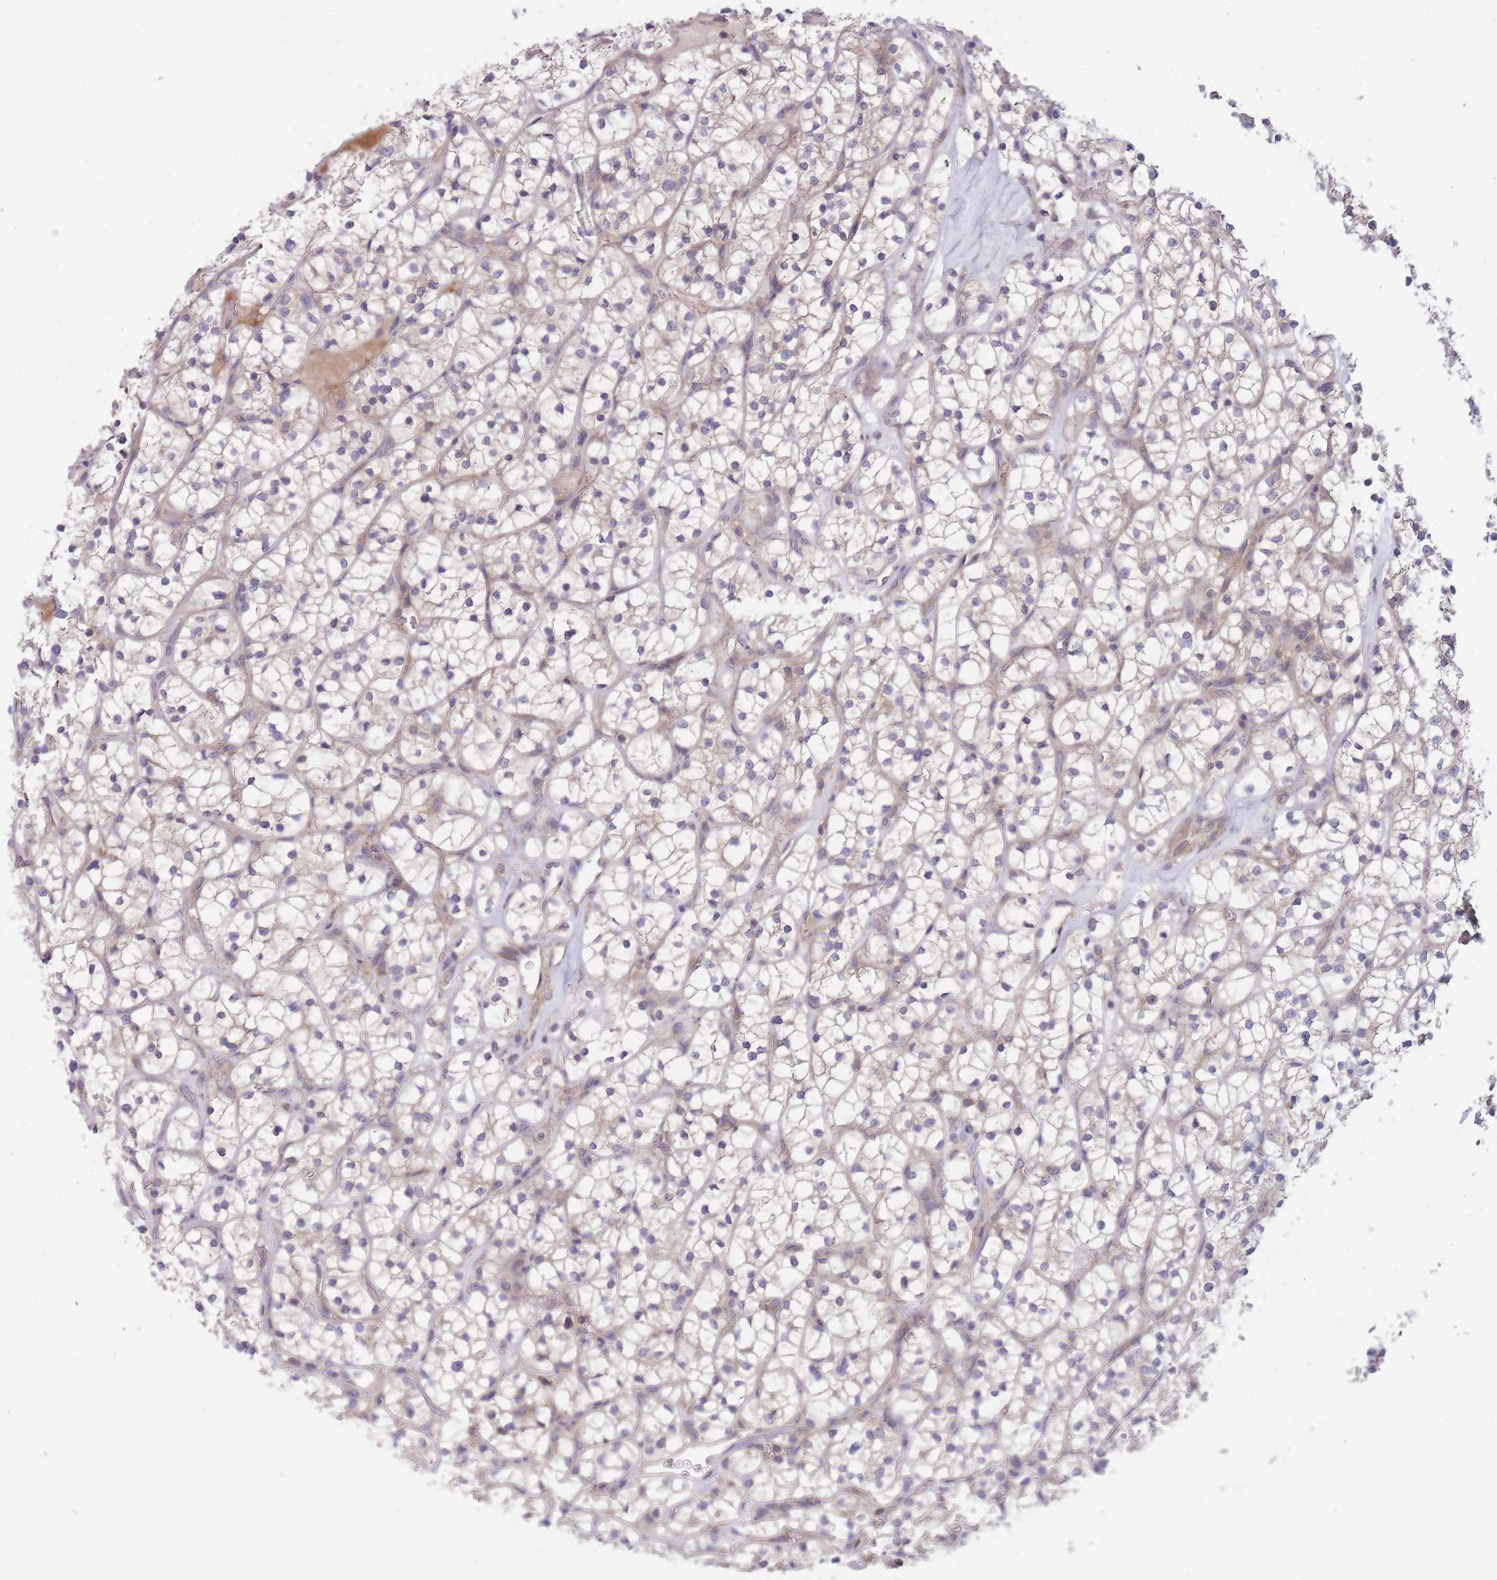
{"staining": {"intensity": "negative", "quantity": "none", "location": "none"}, "tissue": "renal cancer", "cell_type": "Tumor cells", "image_type": "cancer", "snomed": [{"axis": "morphology", "description": "Adenocarcinoma, NOS"}, {"axis": "topography", "description": "Kidney"}], "caption": "Tumor cells show no significant positivity in renal cancer.", "gene": "PFDN6", "patient": {"sex": "female", "age": 64}}